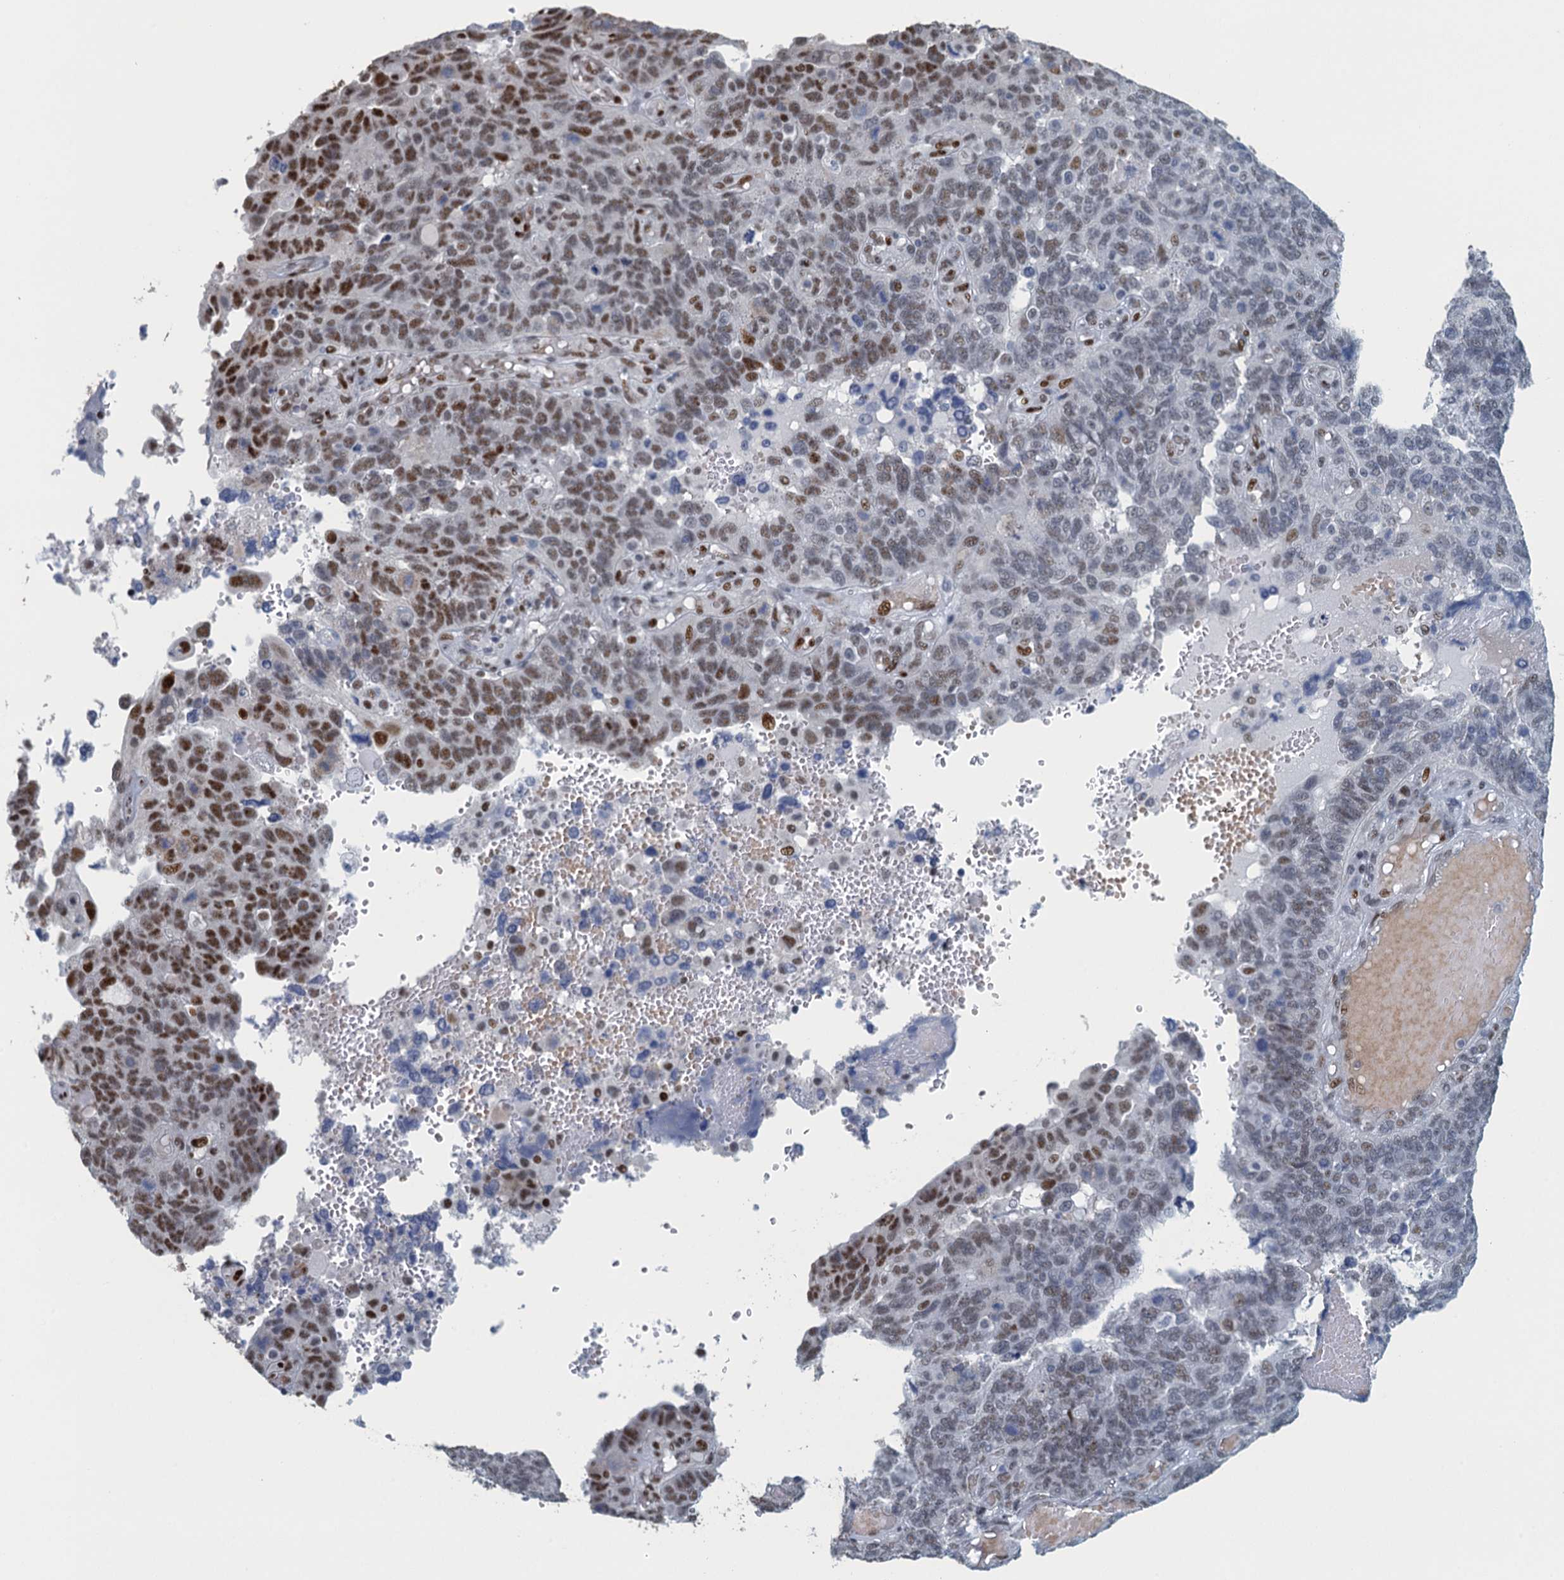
{"staining": {"intensity": "strong", "quantity": "25%-75%", "location": "nuclear"}, "tissue": "endometrial cancer", "cell_type": "Tumor cells", "image_type": "cancer", "snomed": [{"axis": "morphology", "description": "Adenocarcinoma, NOS"}, {"axis": "topography", "description": "Endometrium"}], "caption": "Strong nuclear protein expression is present in approximately 25%-75% of tumor cells in endometrial cancer.", "gene": "TTLL9", "patient": {"sex": "female", "age": 66}}